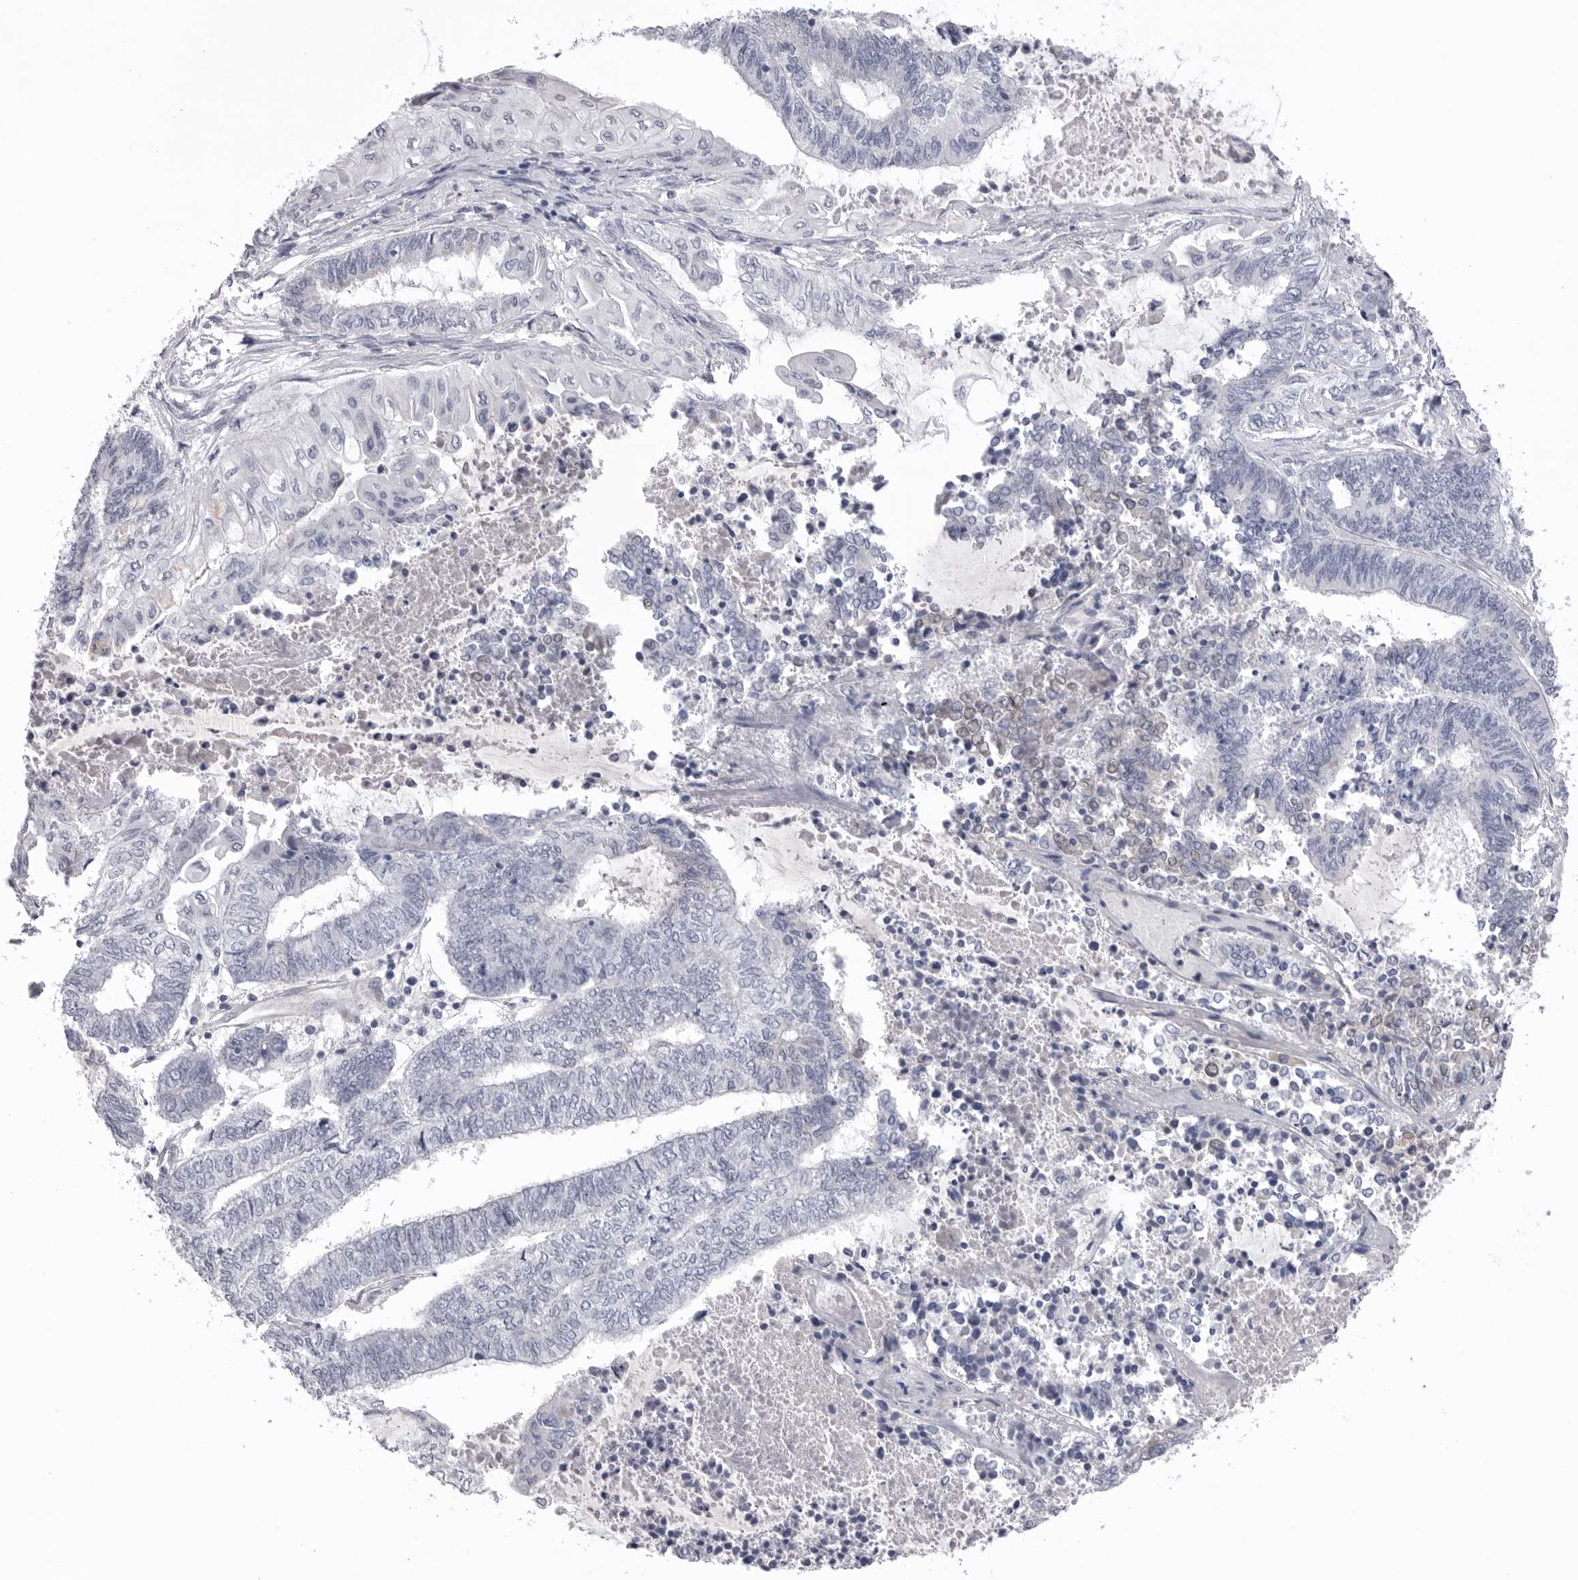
{"staining": {"intensity": "negative", "quantity": "none", "location": "none"}, "tissue": "endometrial cancer", "cell_type": "Tumor cells", "image_type": "cancer", "snomed": [{"axis": "morphology", "description": "Adenocarcinoma, NOS"}, {"axis": "topography", "description": "Uterus"}, {"axis": "topography", "description": "Endometrium"}], "caption": "Human endometrial adenocarcinoma stained for a protein using immunohistochemistry (IHC) demonstrates no positivity in tumor cells.", "gene": "DLGAP3", "patient": {"sex": "female", "age": 70}}